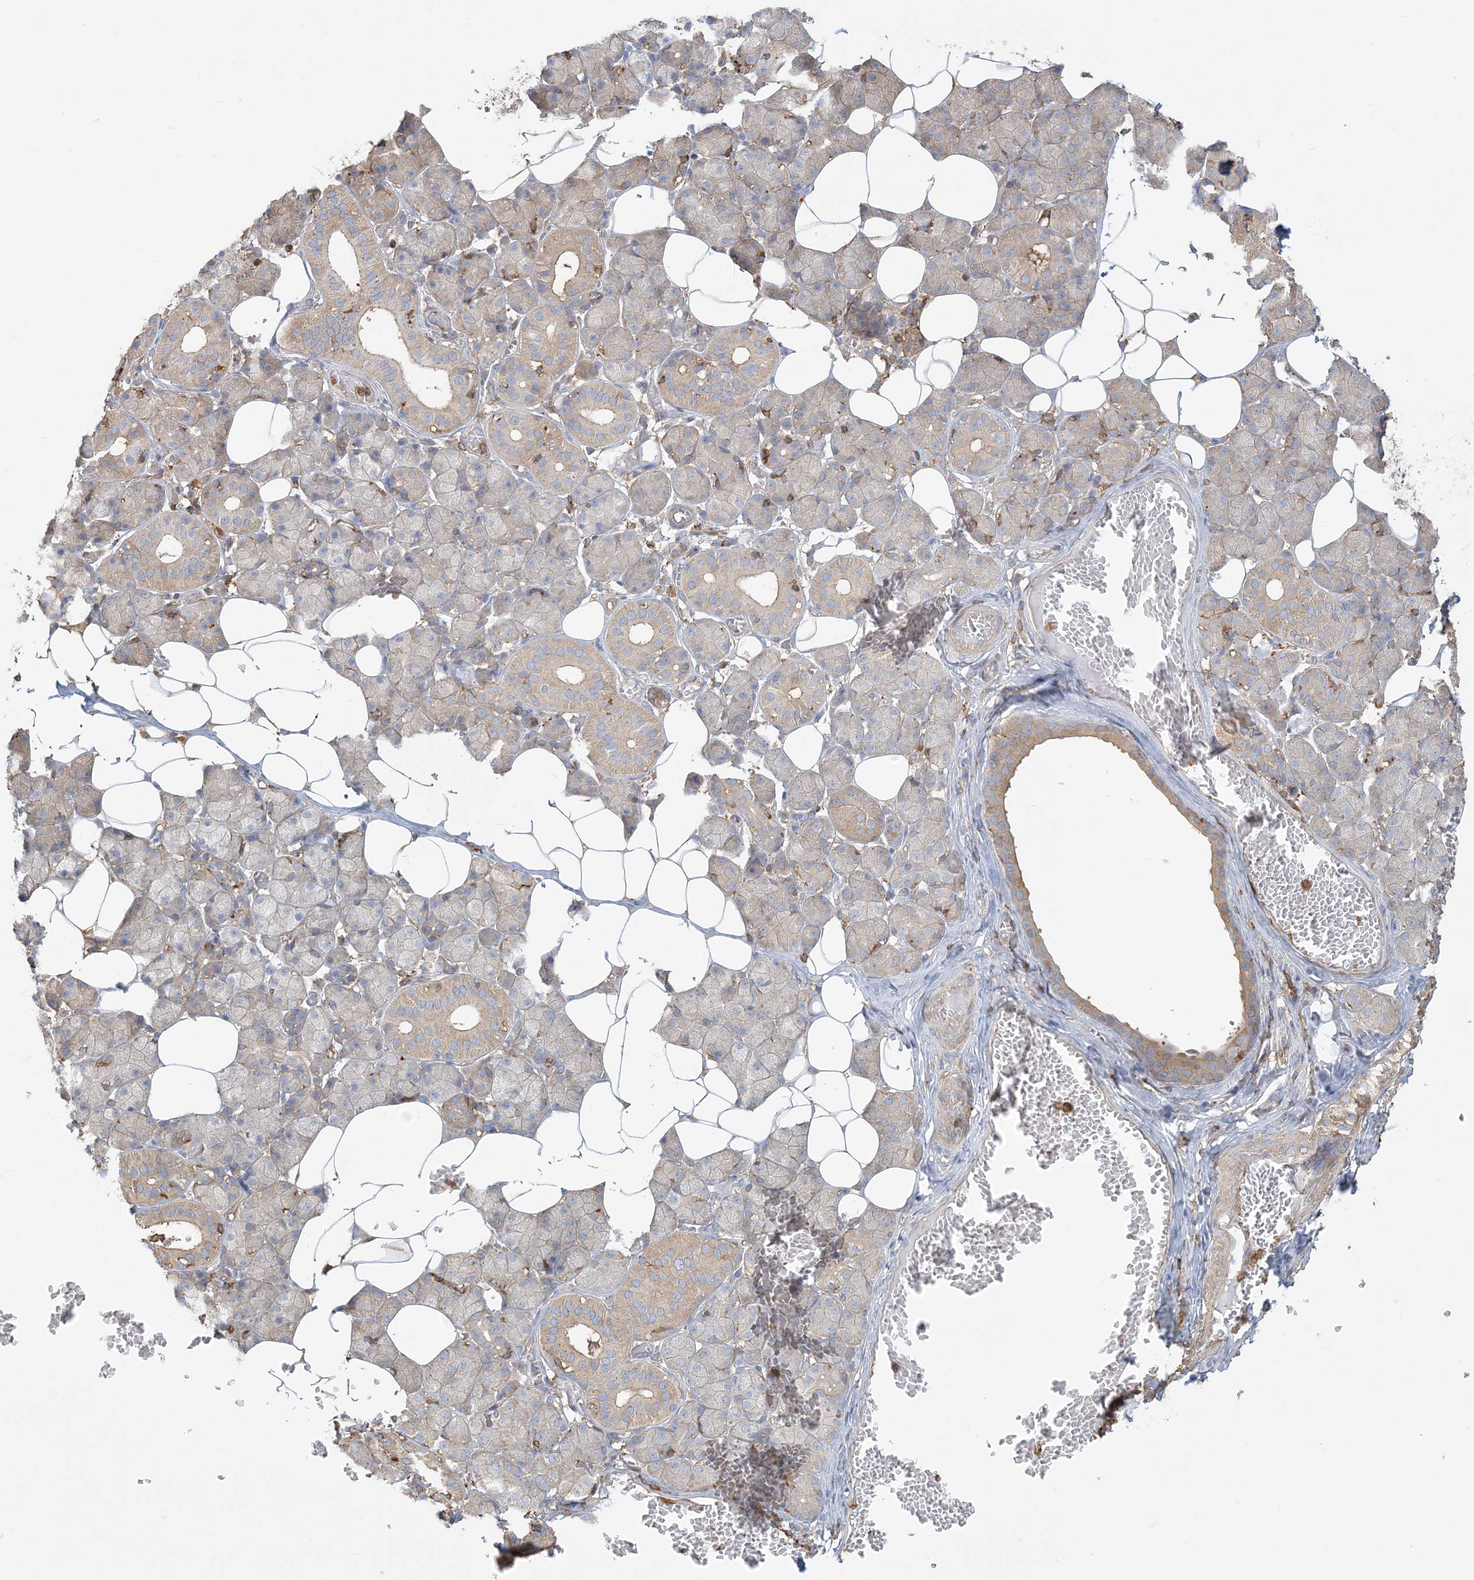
{"staining": {"intensity": "weak", "quantity": "25%-75%", "location": "cytoplasmic/membranous"}, "tissue": "salivary gland", "cell_type": "Glandular cells", "image_type": "normal", "snomed": [{"axis": "morphology", "description": "Normal tissue, NOS"}, {"axis": "topography", "description": "Salivary gland"}], "caption": "This image shows immunohistochemistry (IHC) staining of unremarkable human salivary gland, with low weak cytoplasmic/membranous expression in approximately 25%-75% of glandular cells.", "gene": "ANKS1A", "patient": {"sex": "female", "age": 33}}